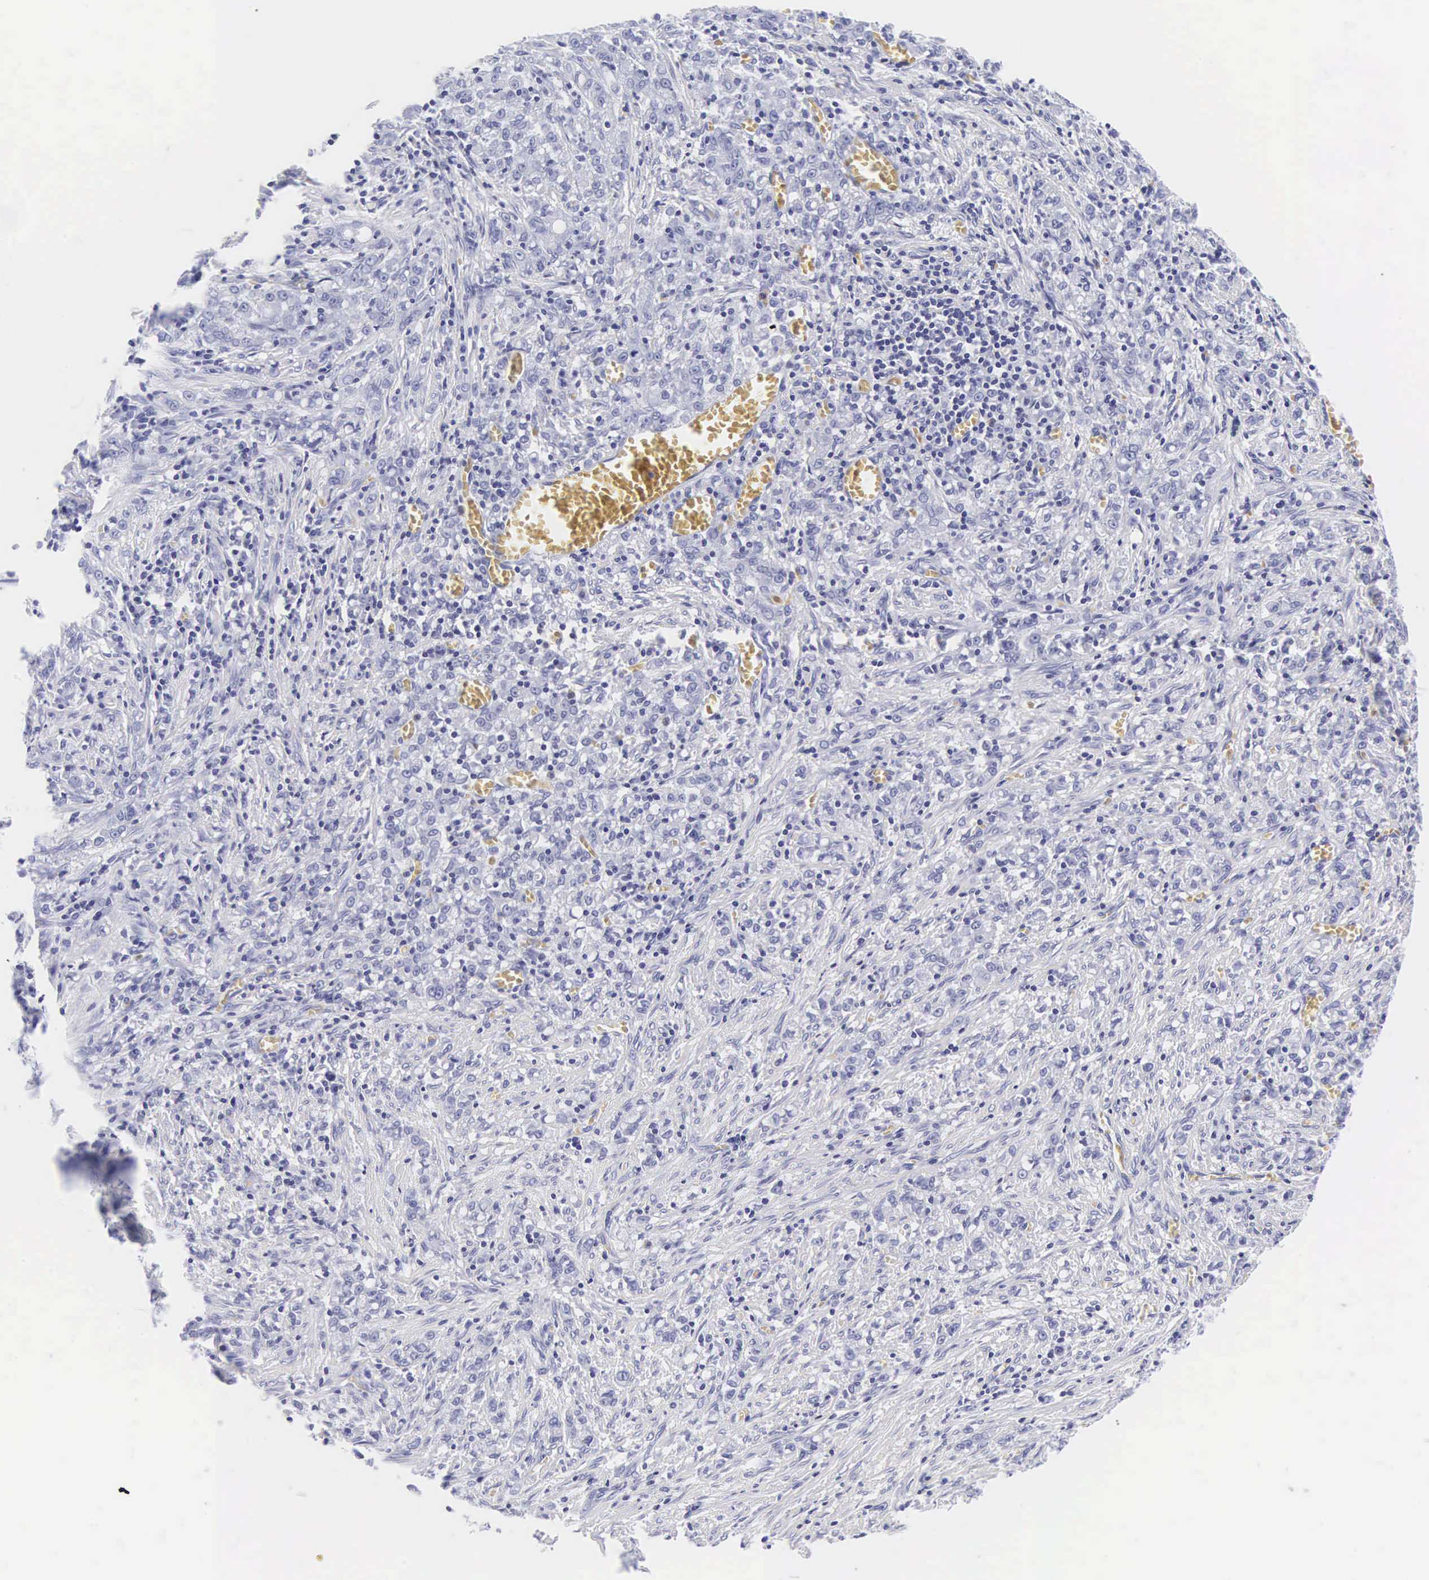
{"staining": {"intensity": "negative", "quantity": "none", "location": "none"}, "tissue": "stomach cancer", "cell_type": "Tumor cells", "image_type": "cancer", "snomed": [{"axis": "morphology", "description": "Adenocarcinoma, NOS"}, {"axis": "topography", "description": "Stomach"}], "caption": "A high-resolution histopathology image shows immunohistochemistry staining of stomach cancer (adenocarcinoma), which exhibits no significant positivity in tumor cells.", "gene": "INS", "patient": {"sex": "male", "age": 72}}